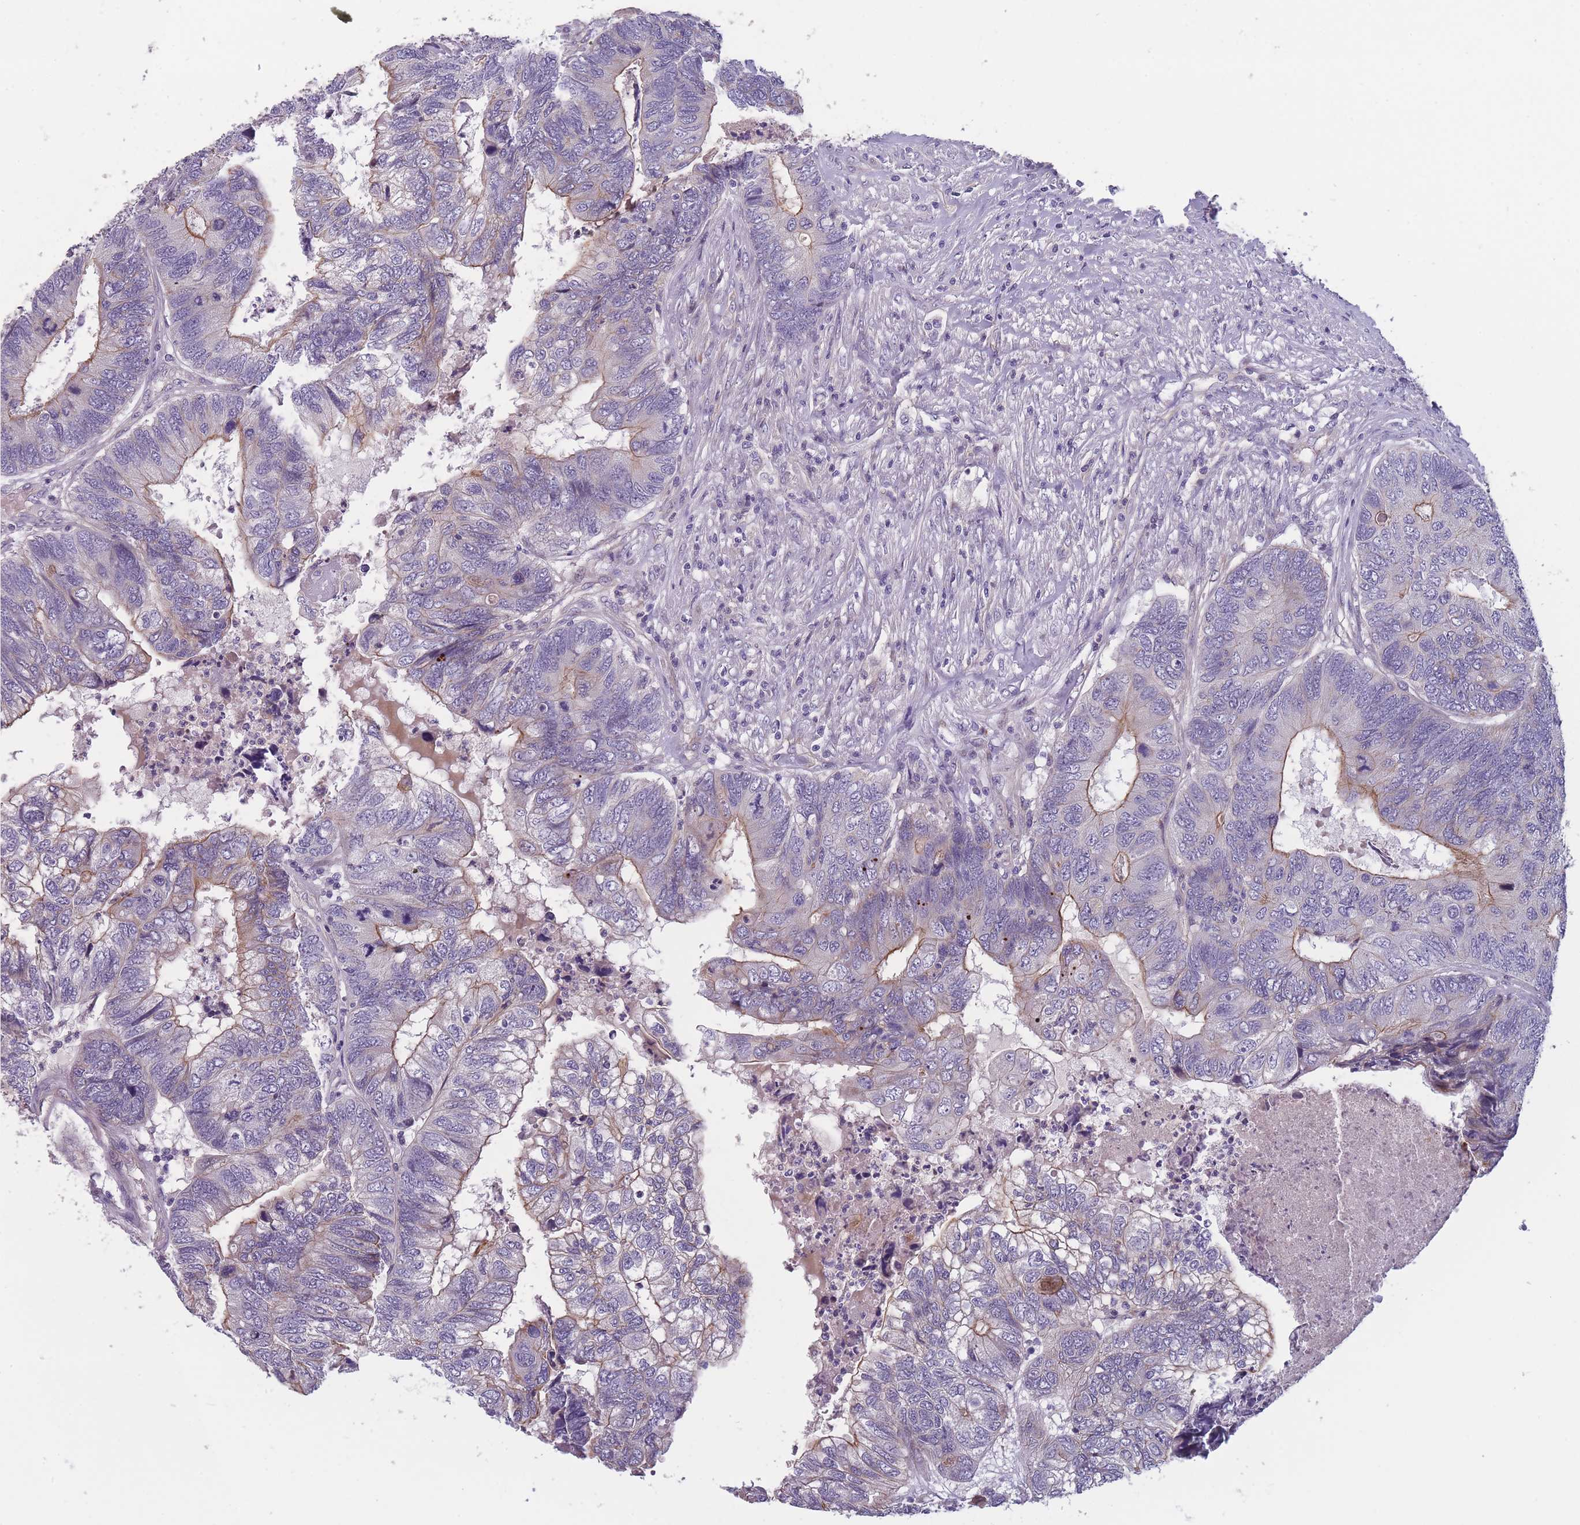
{"staining": {"intensity": "weak", "quantity": "25%-75%", "location": "cytoplasmic/membranous"}, "tissue": "colorectal cancer", "cell_type": "Tumor cells", "image_type": "cancer", "snomed": [{"axis": "morphology", "description": "Adenocarcinoma, NOS"}, {"axis": "topography", "description": "Colon"}], "caption": "About 25%-75% of tumor cells in colorectal adenocarcinoma exhibit weak cytoplasmic/membranous protein staining as visualized by brown immunohistochemical staining.", "gene": "FAM83F", "patient": {"sex": "female", "age": 67}}